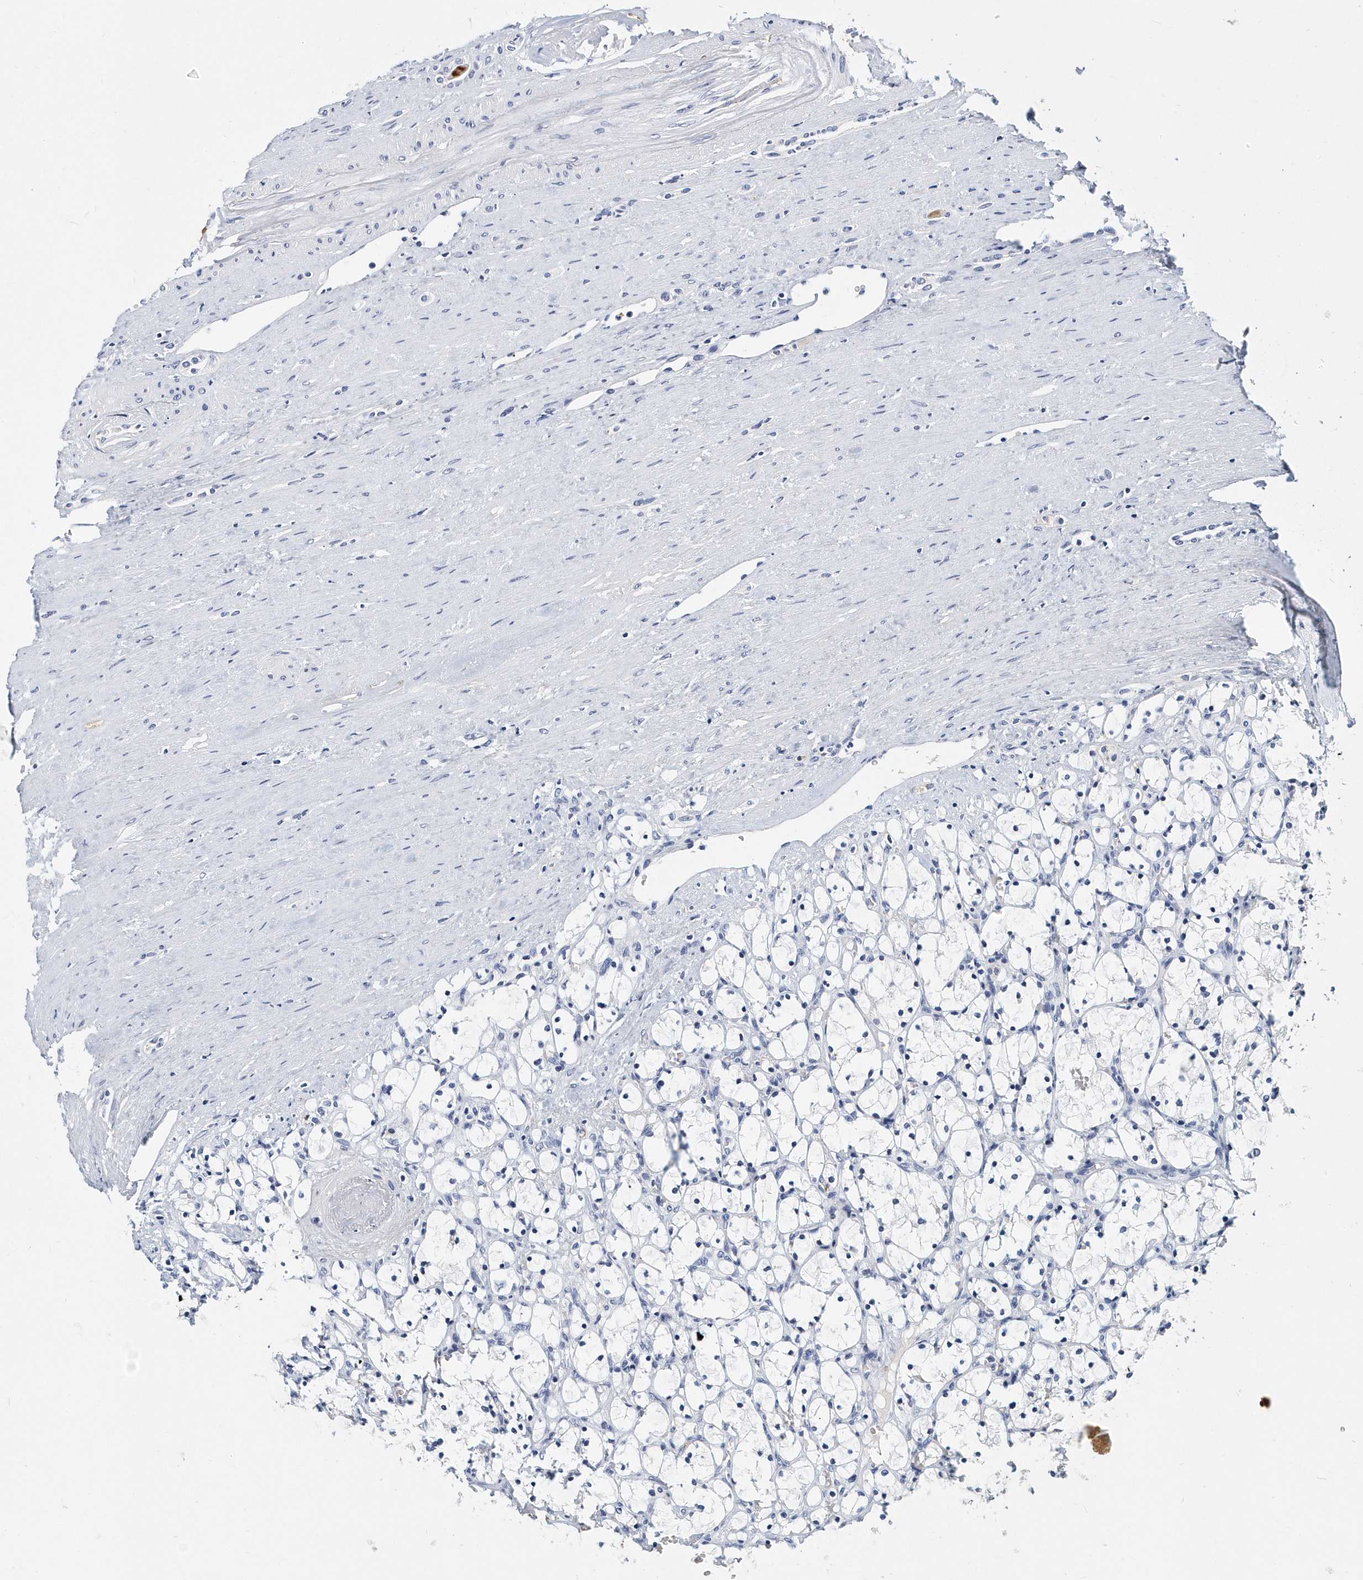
{"staining": {"intensity": "negative", "quantity": "none", "location": "none"}, "tissue": "renal cancer", "cell_type": "Tumor cells", "image_type": "cancer", "snomed": [{"axis": "morphology", "description": "Adenocarcinoma, NOS"}, {"axis": "topography", "description": "Kidney"}], "caption": "Tumor cells show no significant protein positivity in renal adenocarcinoma.", "gene": "ITGA2B", "patient": {"sex": "female", "age": 69}}